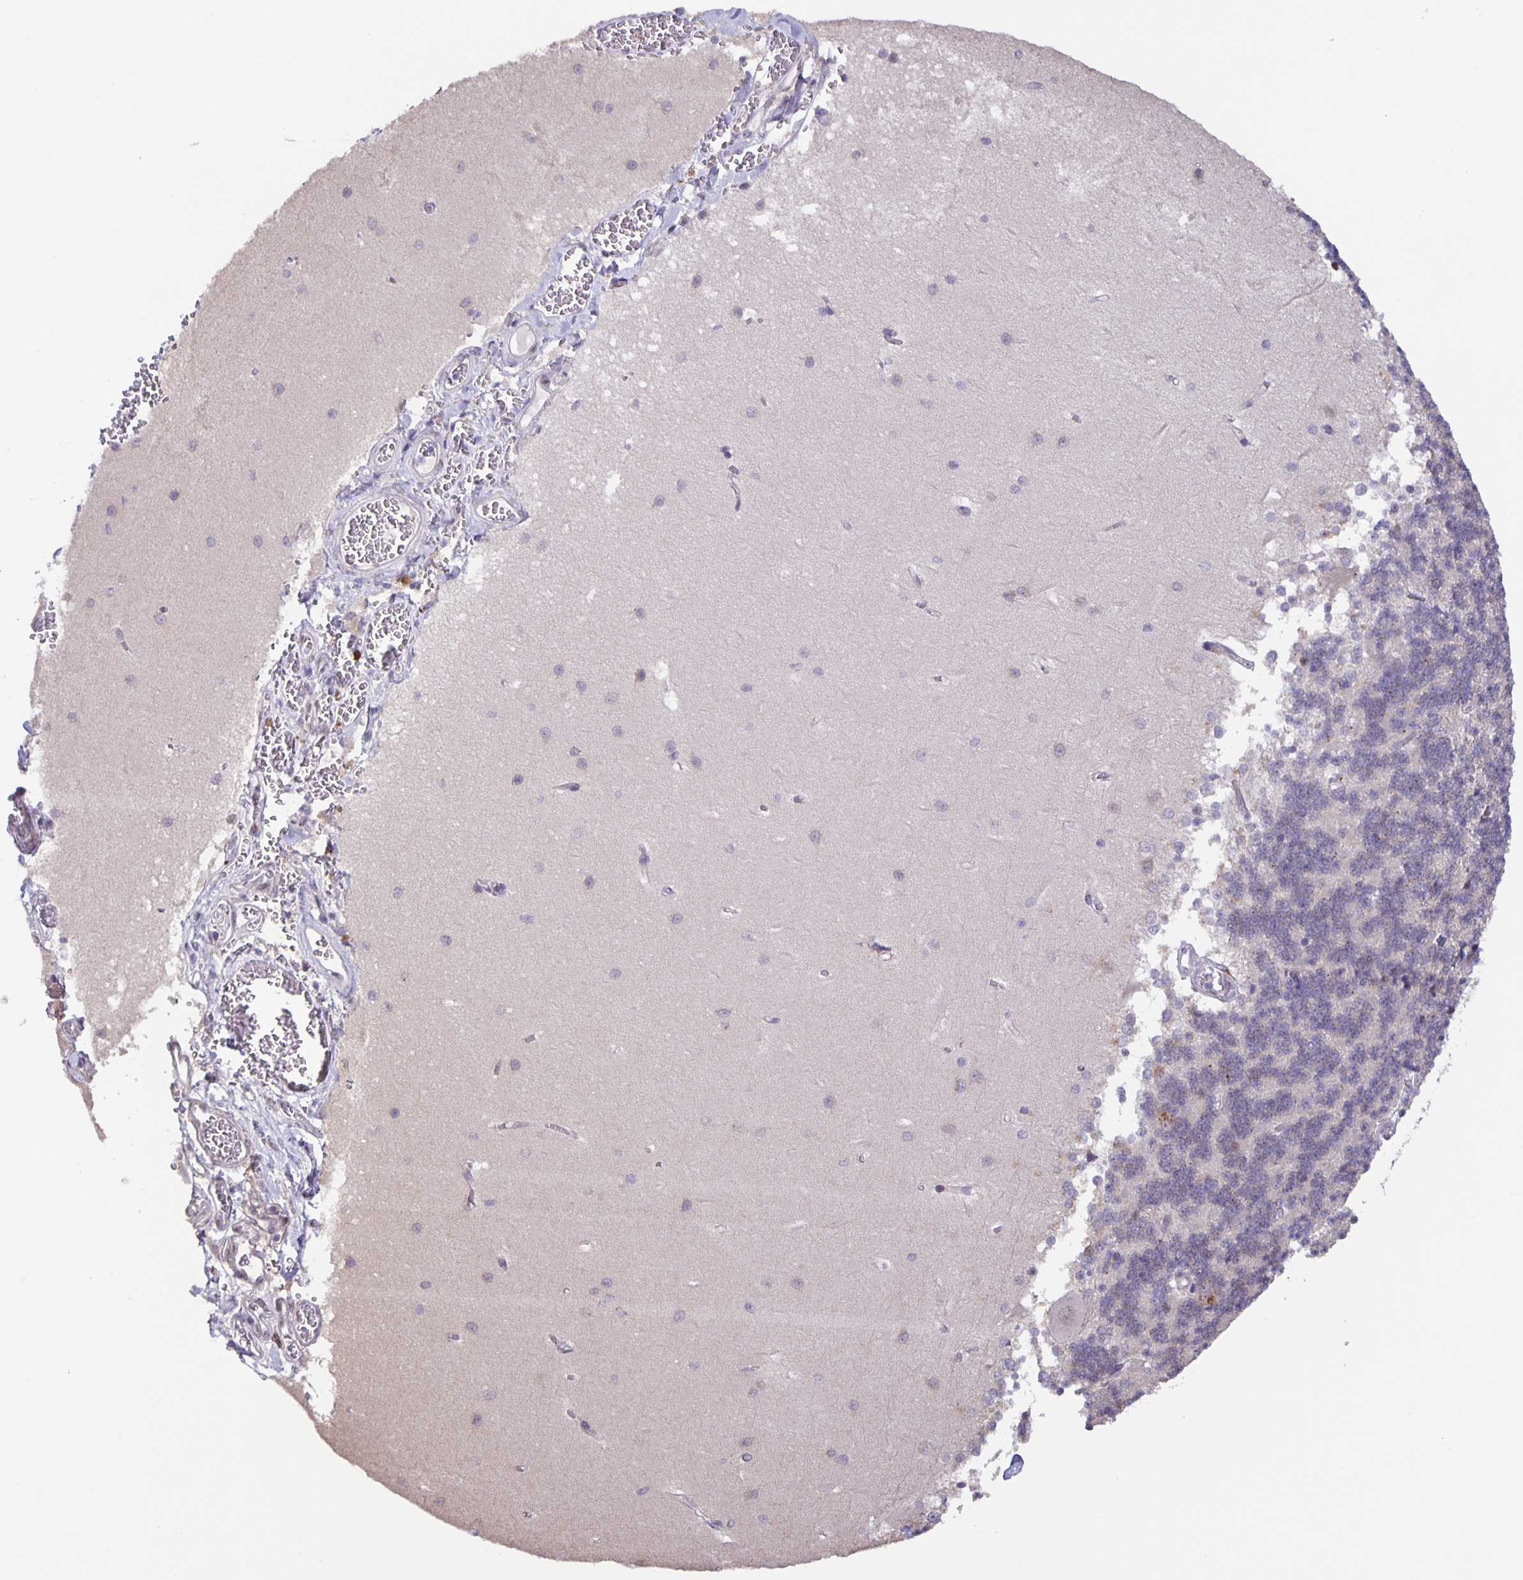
{"staining": {"intensity": "negative", "quantity": "none", "location": "none"}, "tissue": "cerebellum", "cell_type": "Cells in granular layer", "image_type": "normal", "snomed": [{"axis": "morphology", "description": "Normal tissue, NOS"}, {"axis": "topography", "description": "Cerebellum"}], "caption": "Immunohistochemistry (IHC) photomicrograph of benign cerebellum stained for a protein (brown), which reveals no positivity in cells in granular layer. Nuclei are stained in blue.", "gene": "MAPK12", "patient": {"sex": "male", "age": 37}}